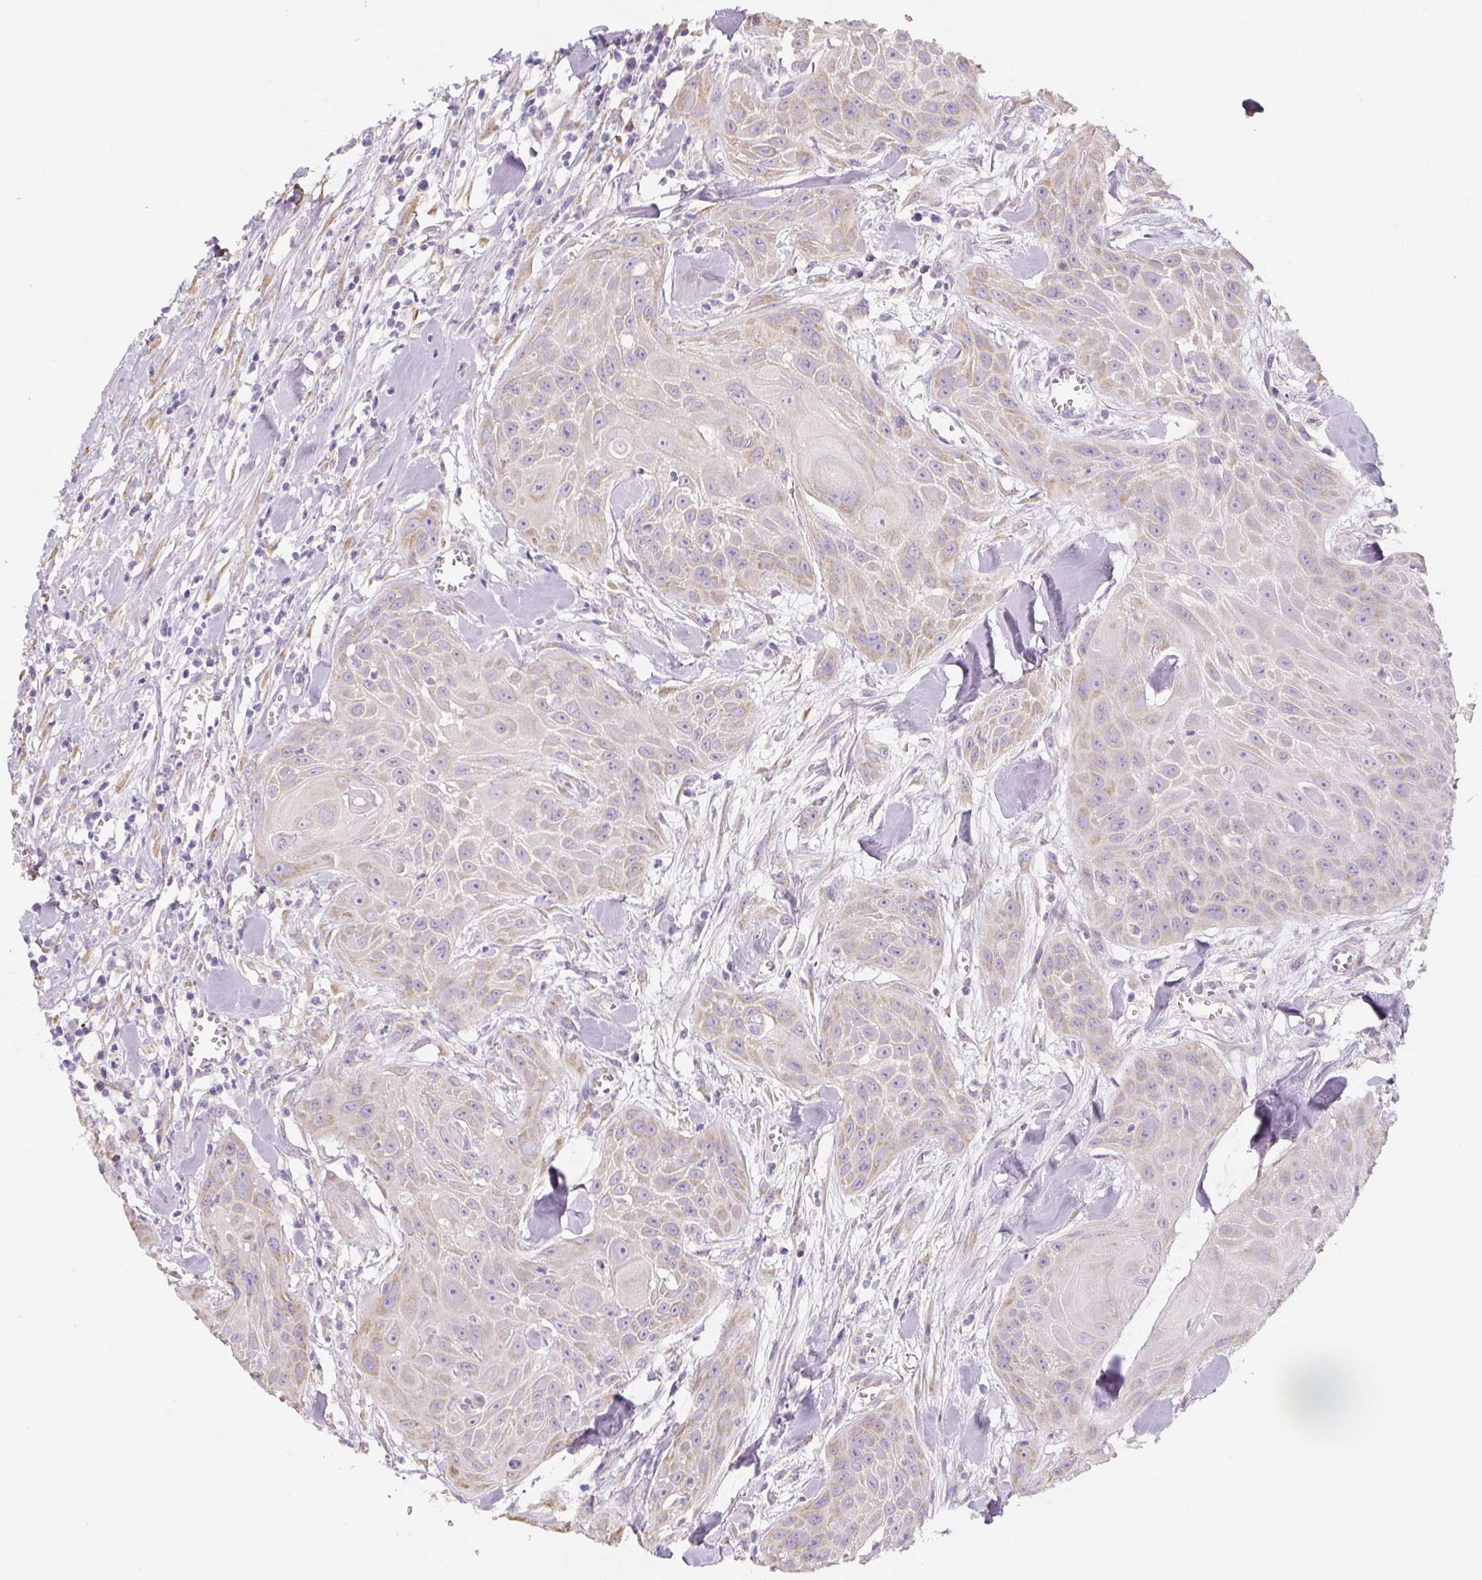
{"staining": {"intensity": "moderate", "quantity": "25%-75%", "location": "cytoplasmic/membranous"}, "tissue": "head and neck cancer", "cell_type": "Tumor cells", "image_type": "cancer", "snomed": [{"axis": "morphology", "description": "Squamous cell carcinoma, NOS"}, {"axis": "topography", "description": "Lymph node"}, {"axis": "topography", "description": "Salivary gland"}, {"axis": "topography", "description": "Head-Neck"}], "caption": "Moderate cytoplasmic/membranous expression is appreciated in about 25%-75% of tumor cells in head and neck squamous cell carcinoma.", "gene": "PWWP3B", "patient": {"sex": "female", "age": 74}}